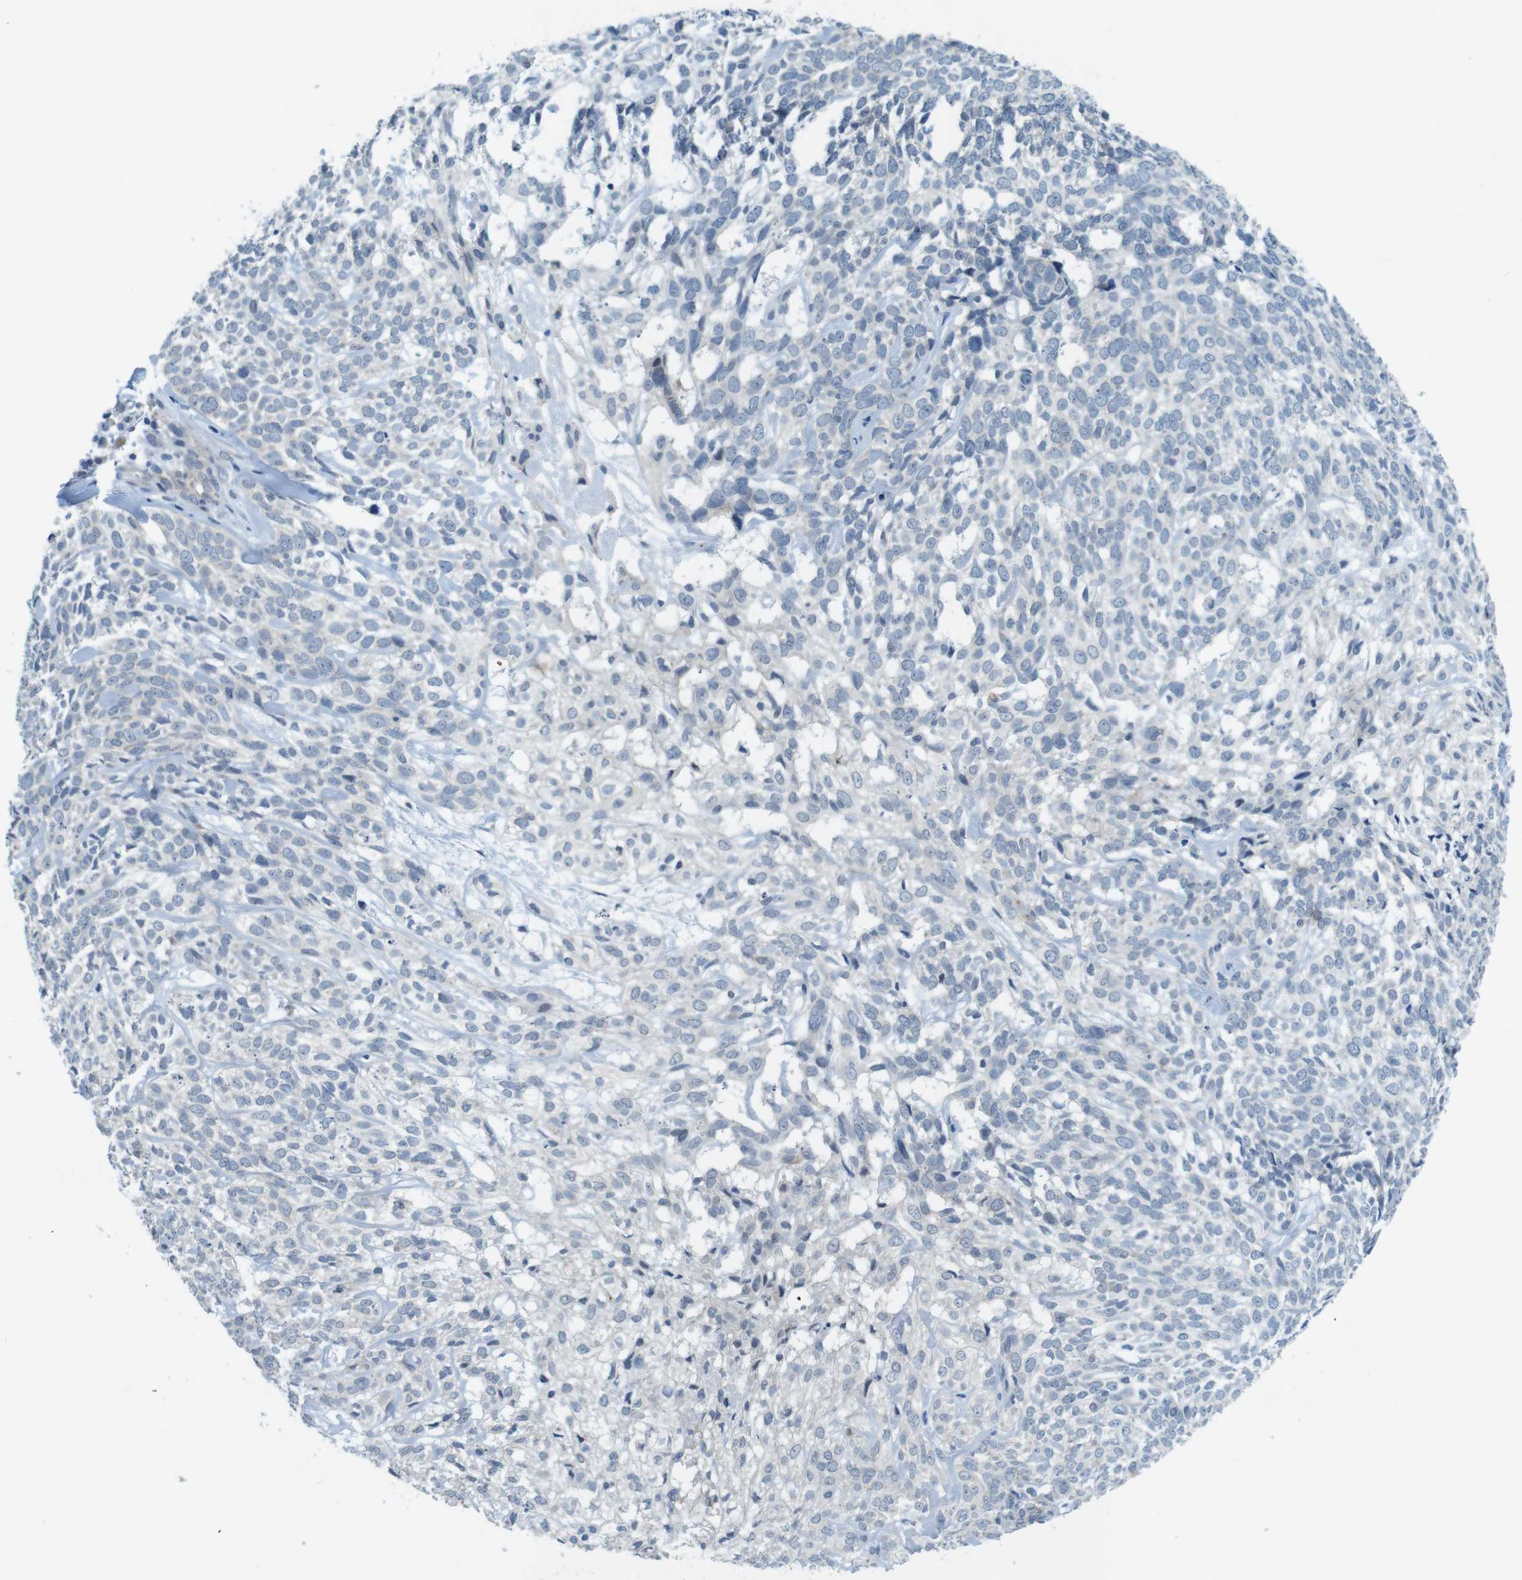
{"staining": {"intensity": "negative", "quantity": "none", "location": "none"}, "tissue": "skin cancer", "cell_type": "Tumor cells", "image_type": "cancer", "snomed": [{"axis": "morphology", "description": "Basal cell carcinoma"}, {"axis": "topography", "description": "Skin"}], "caption": "The photomicrograph exhibits no staining of tumor cells in basal cell carcinoma (skin).", "gene": "TYW1", "patient": {"sex": "male", "age": 72}}